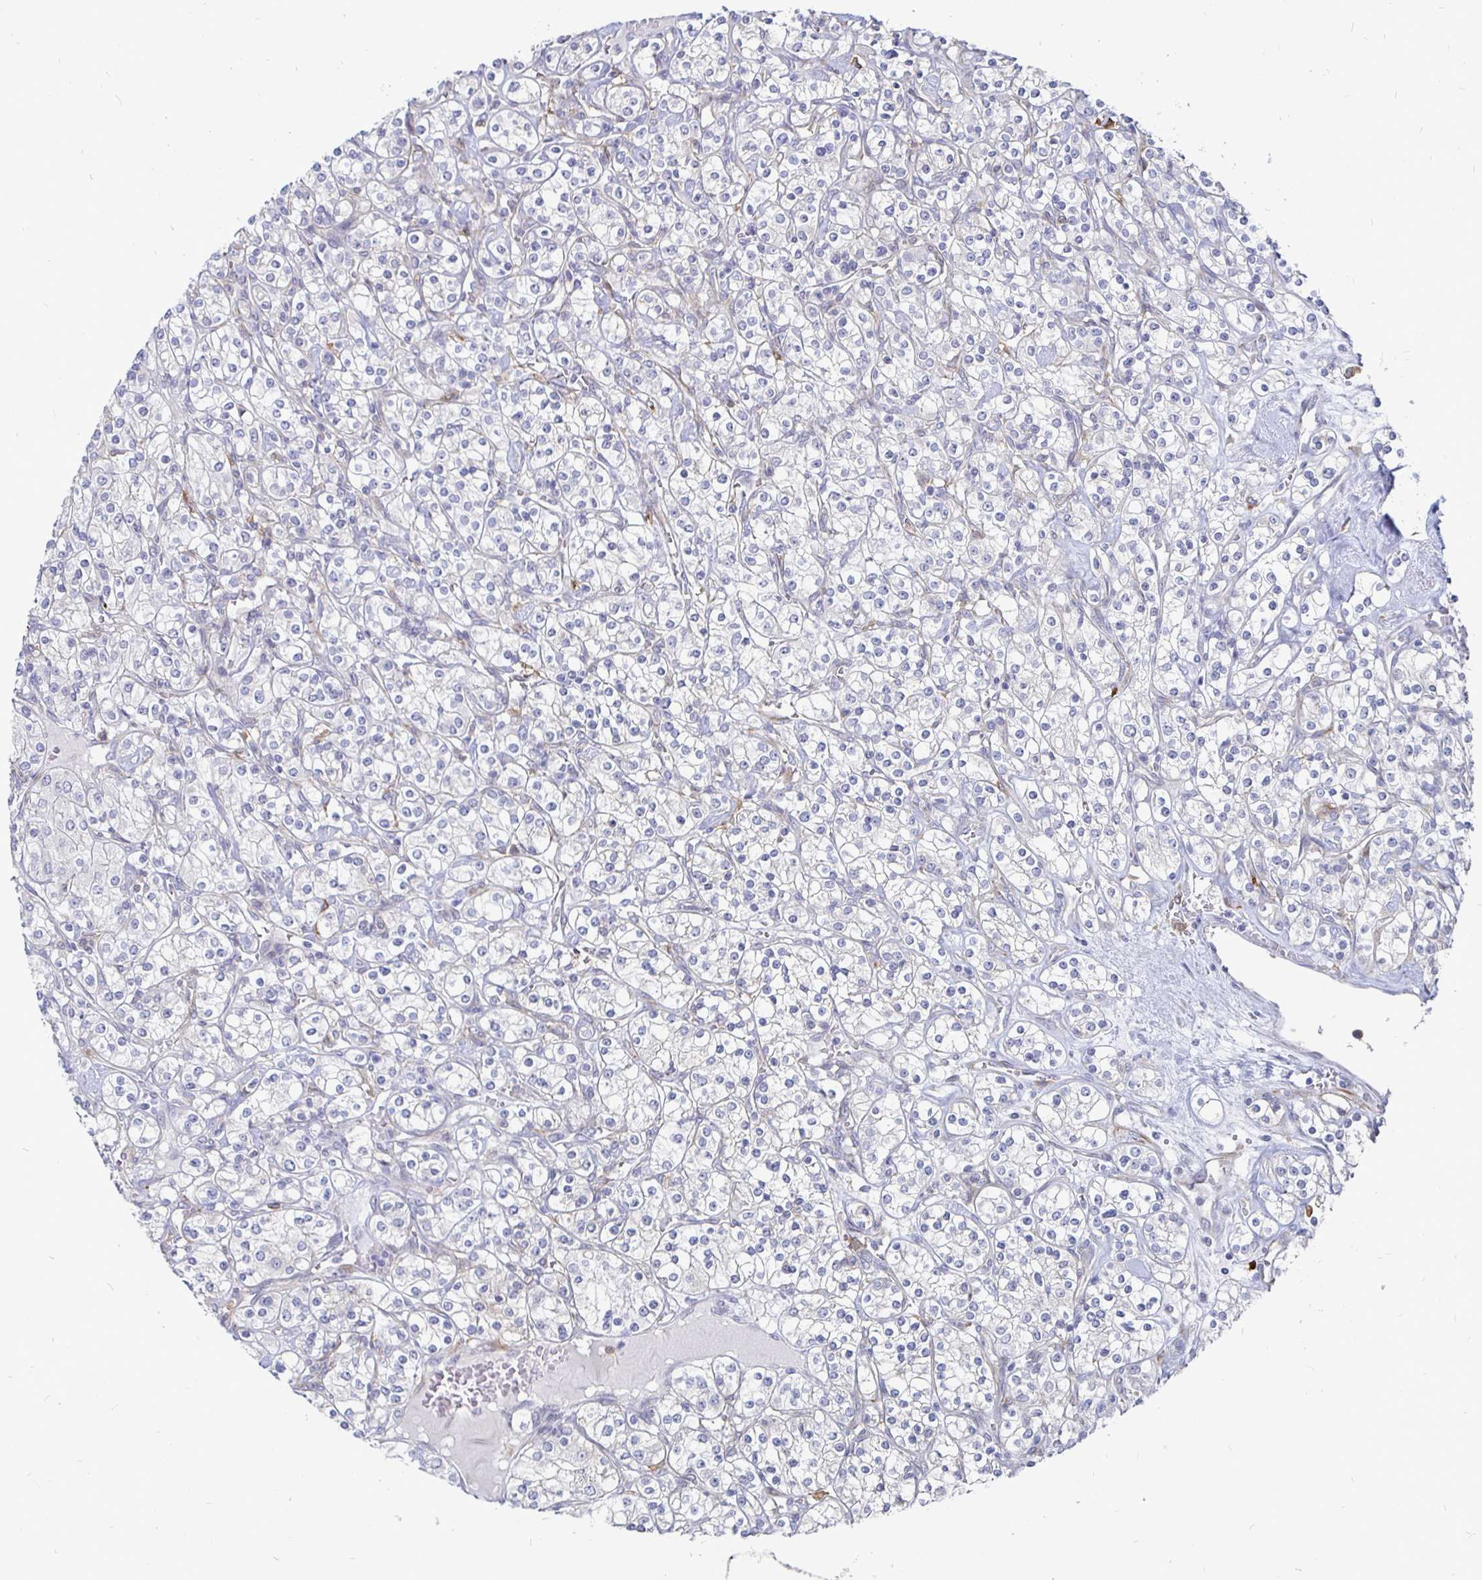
{"staining": {"intensity": "negative", "quantity": "none", "location": "none"}, "tissue": "renal cancer", "cell_type": "Tumor cells", "image_type": "cancer", "snomed": [{"axis": "morphology", "description": "Adenocarcinoma, NOS"}, {"axis": "topography", "description": "Kidney"}], "caption": "Human adenocarcinoma (renal) stained for a protein using immunohistochemistry exhibits no positivity in tumor cells.", "gene": "CCDC85A", "patient": {"sex": "male", "age": 77}}